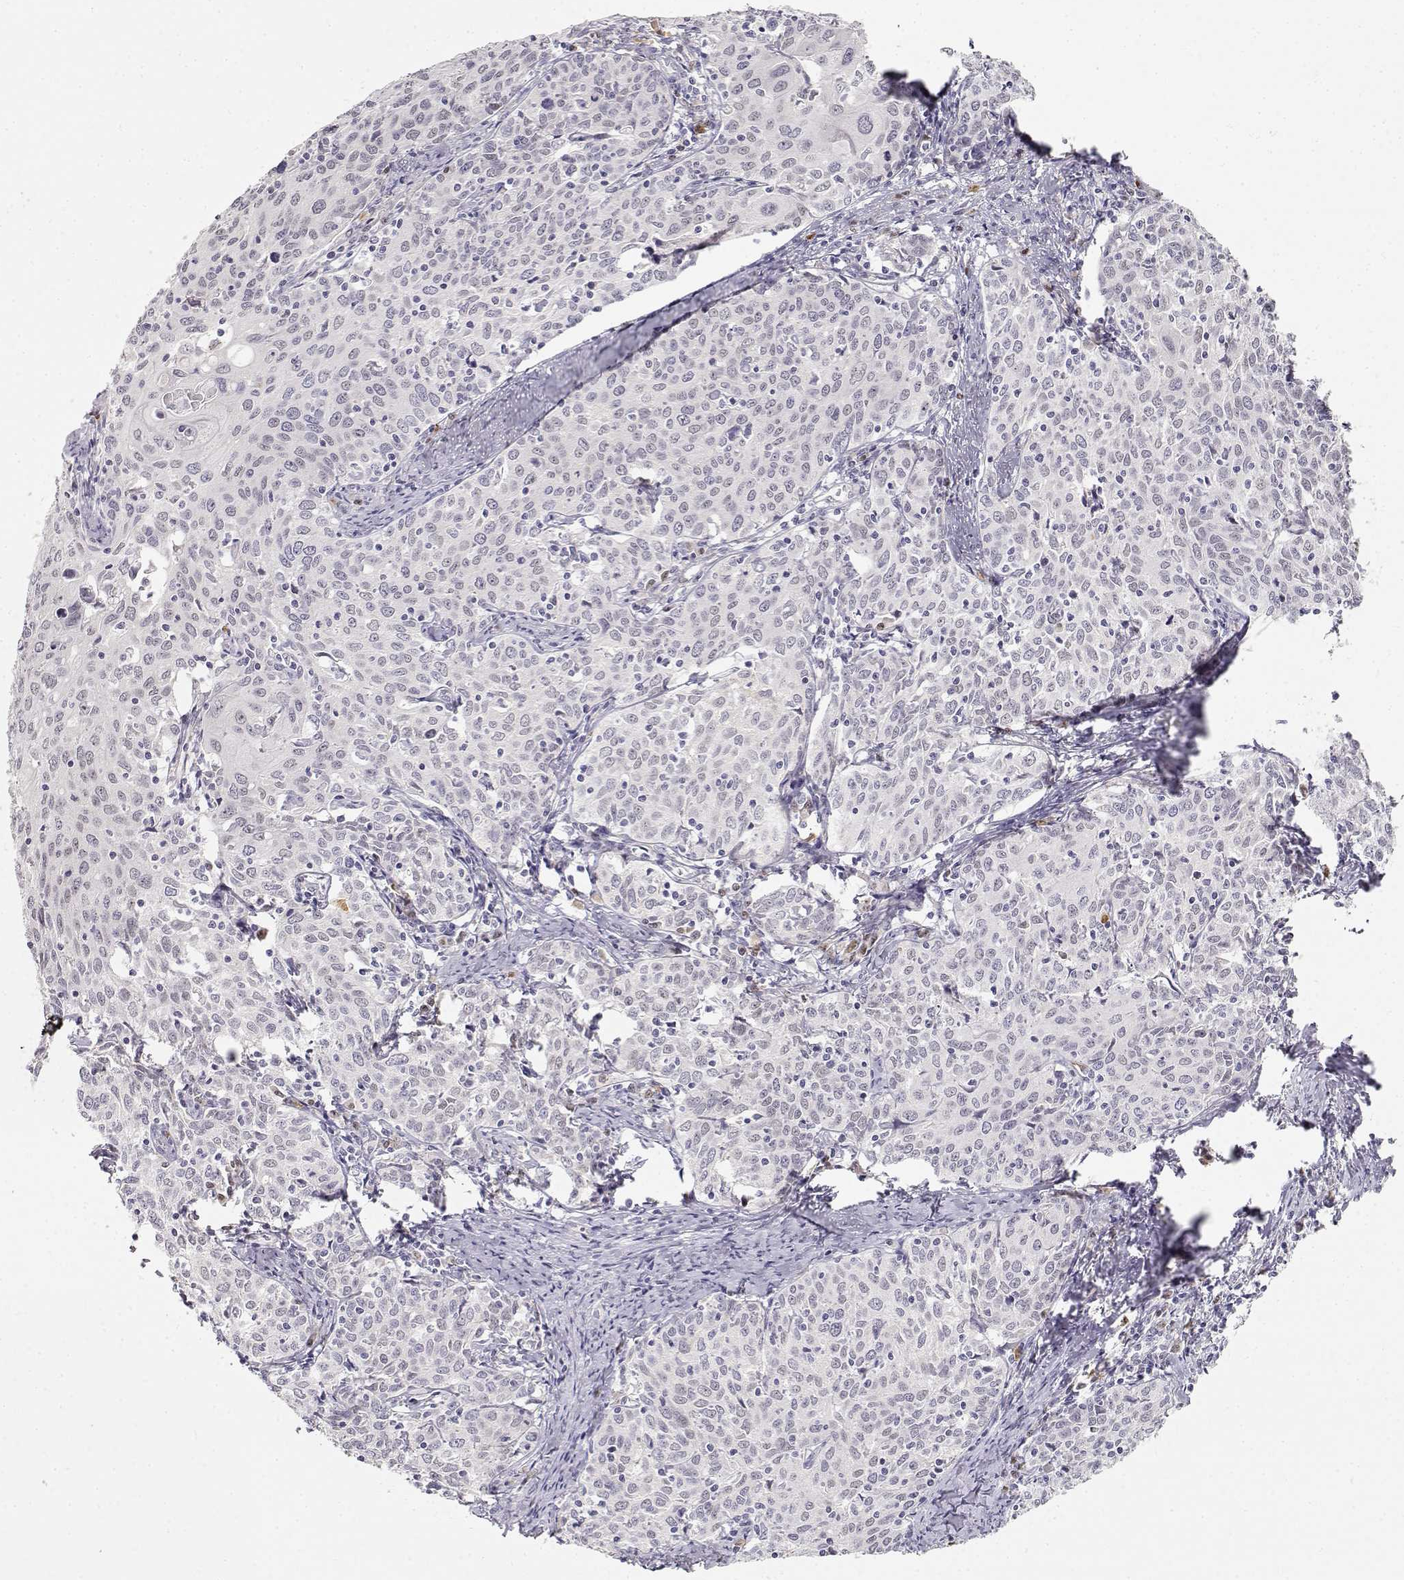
{"staining": {"intensity": "negative", "quantity": "none", "location": "none"}, "tissue": "cervical cancer", "cell_type": "Tumor cells", "image_type": "cancer", "snomed": [{"axis": "morphology", "description": "Squamous cell carcinoma, NOS"}, {"axis": "topography", "description": "Cervix"}], "caption": "This is an immunohistochemistry histopathology image of squamous cell carcinoma (cervical). There is no positivity in tumor cells.", "gene": "EAF2", "patient": {"sex": "female", "age": 62}}